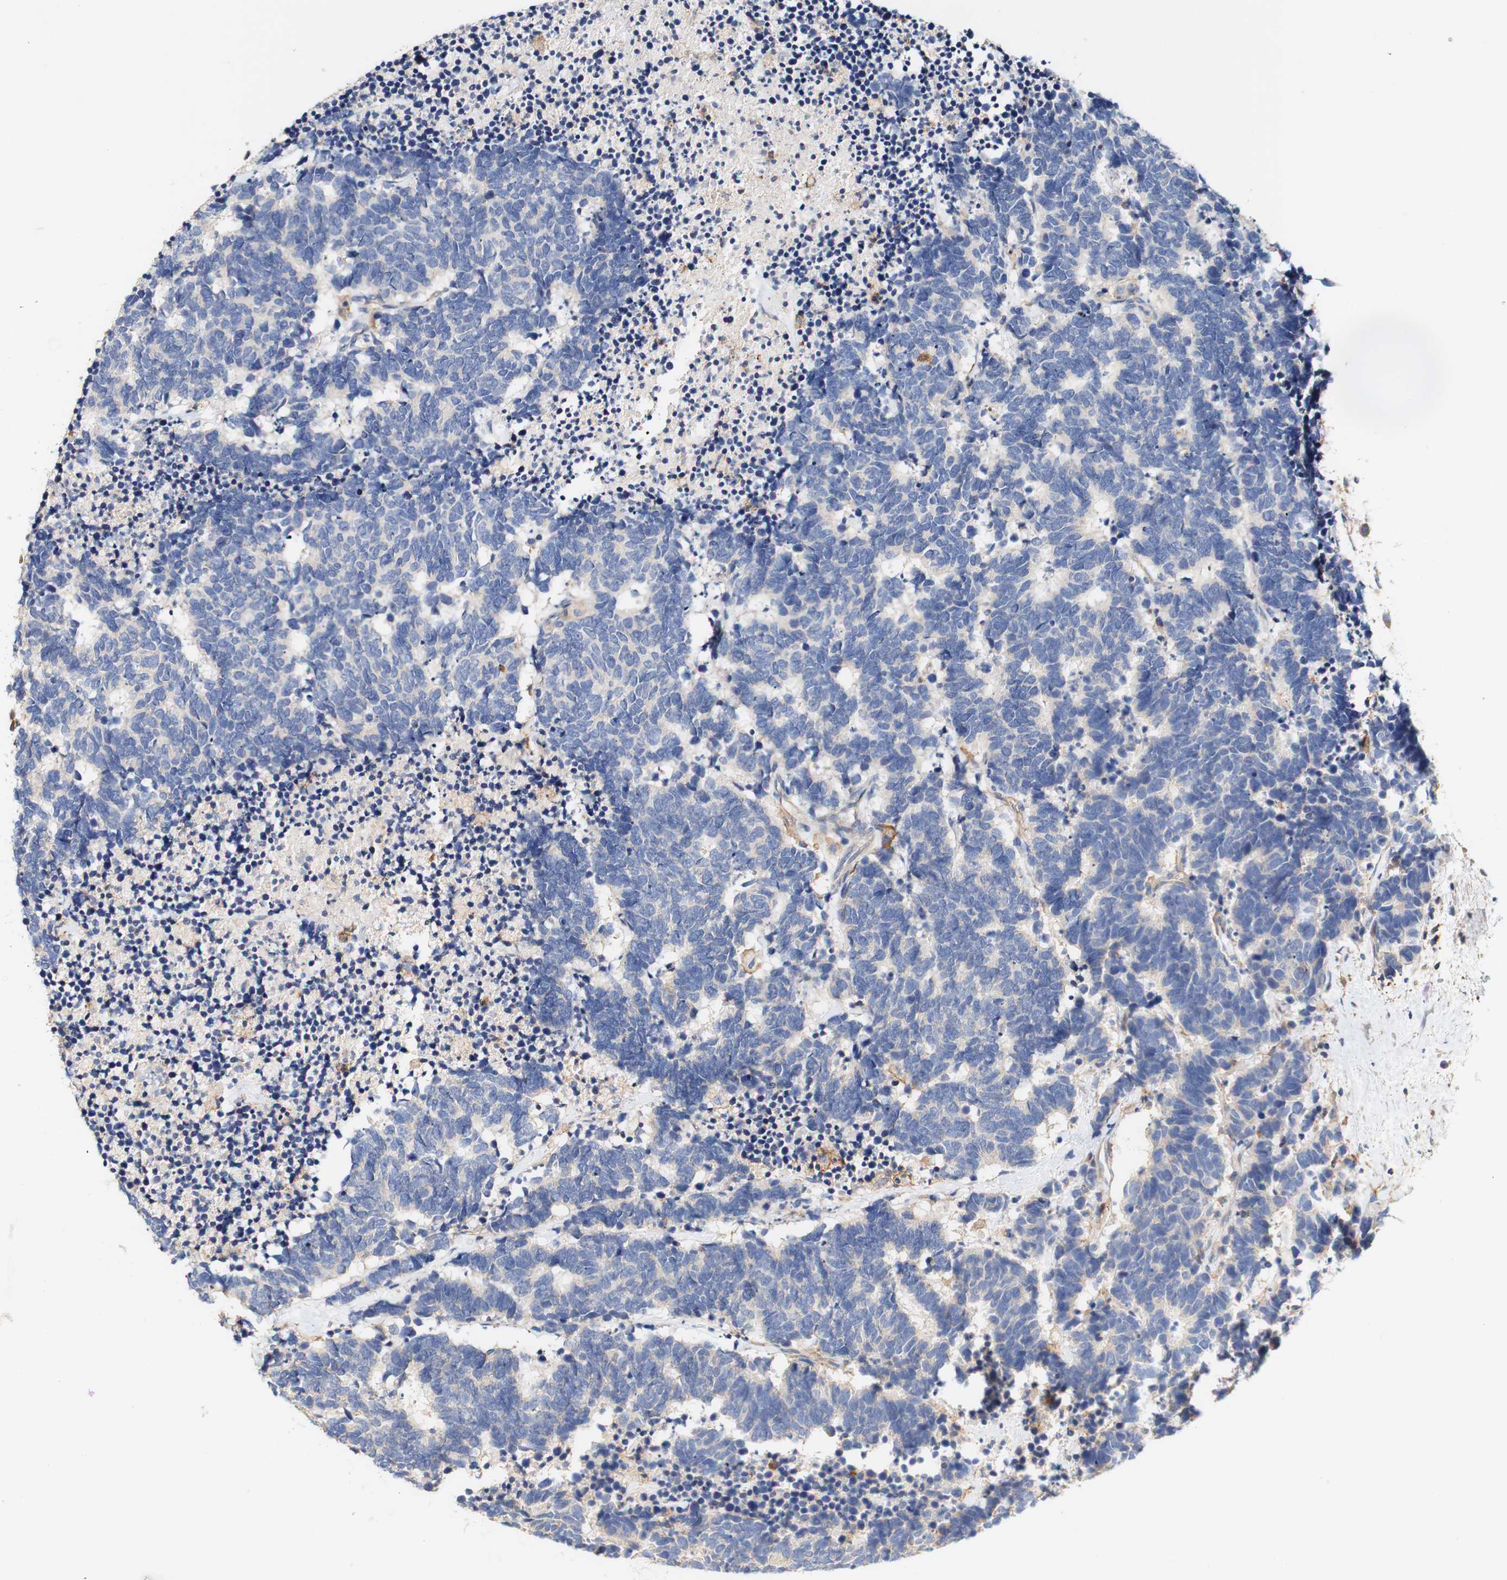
{"staining": {"intensity": "negative", "quantity": "none", "location": "none"}, "tissue": "carcinoid", "cell_type": "Tumor cells", "image_type": "cancer", "snomed": [{"axis": "morphology", "description": "Carcinoma, NOS"}, {"axis": "morphology", "description": "Carcinoid, malignant, NOS"}, {"axis": "topography", "description": "Urinary bladder"}], "caption": "Tumor cells show no significant expression in carcinoid. (Brightfield microscopy of DAB immunohistochemistry (IHC) at high magnification).", "gene": "PCDH7", "patient": {"sex": "male", "age": 57}}